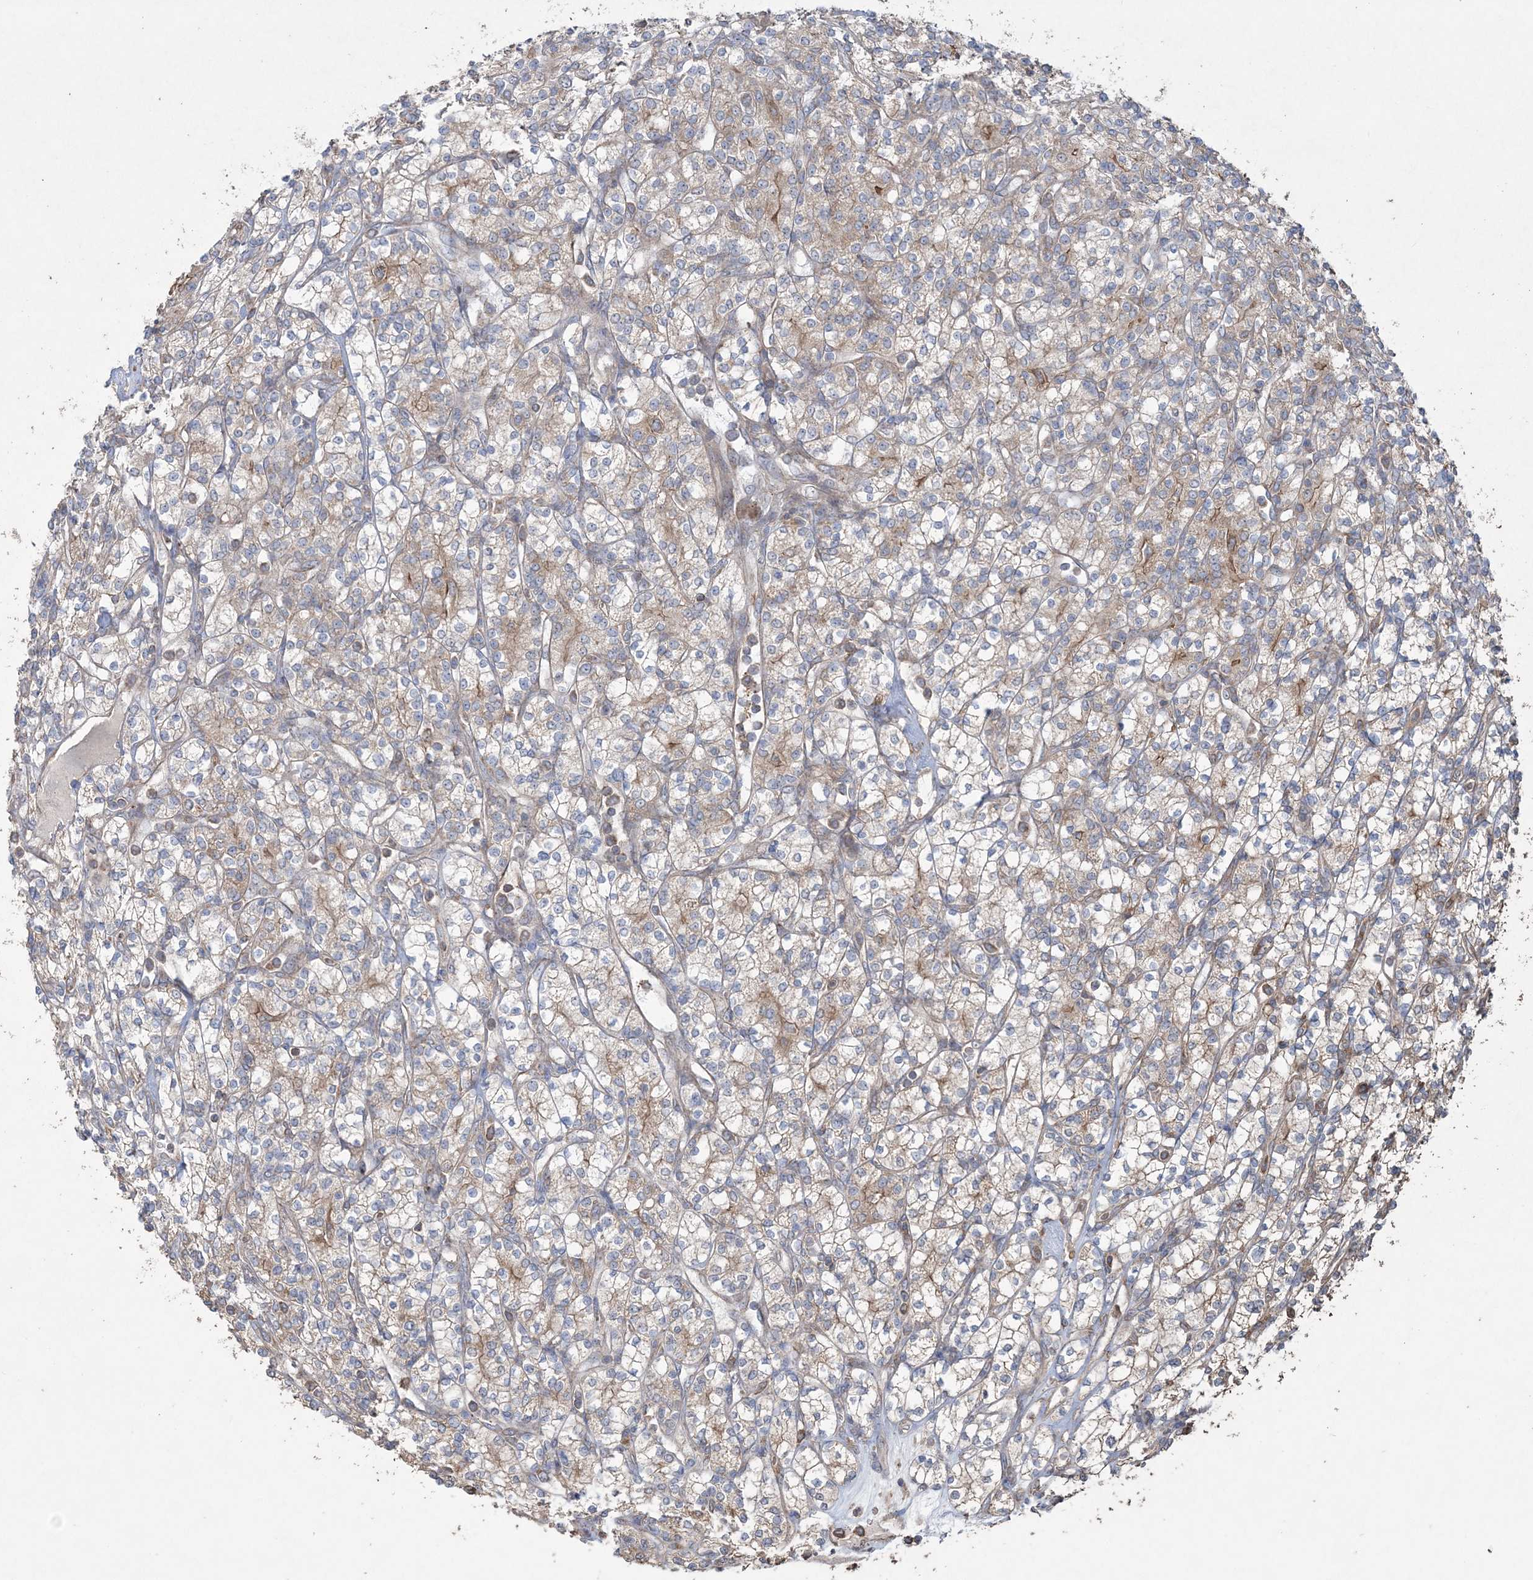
{"staining": {"intensity": "weak", "quantity": "<25%", "location": "cytoplasmic/membranous"}, "tissue": "renal cancer", "cell_type": "Tumor cells", "image_type": "cancer", "snomed": [{"axis": "morphology", "description": "Adenocarcinoma, NOS"}, {"axis": "topography", "description": "Kidney"}], "caption": "The photomicrograph exhibits no significant staining in tumor cells of renal cancer.", "gene": "TTC7A", "patient": {"sex": "male", "age": 77}}